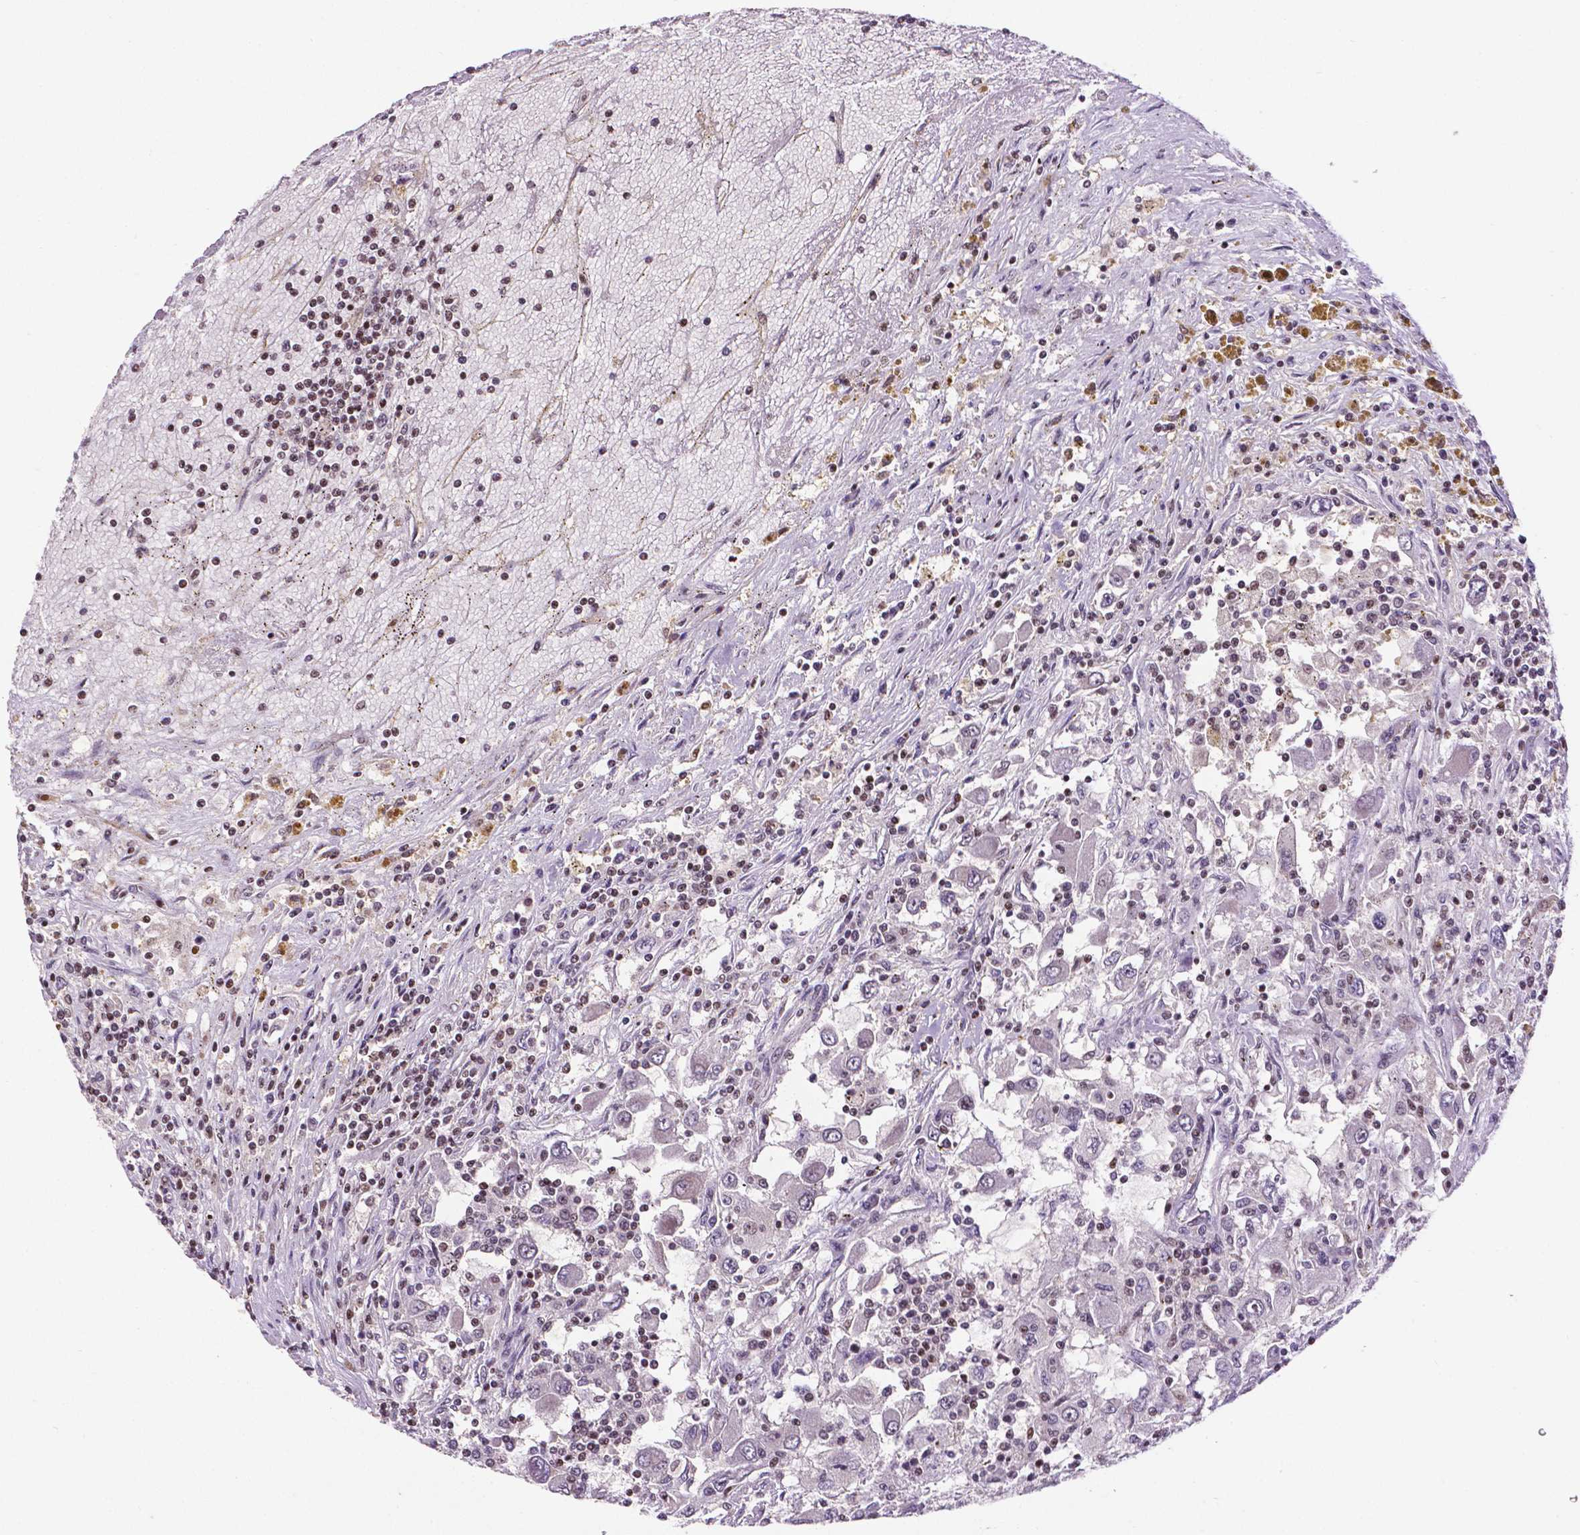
{"staining": {"intensity": "negative", "quantity": "none", "location": "none"}, "tissue": "renal cancer", "cell_type": "Tumor cells", "image_type": "cancer", "snomed": [{"axis": "morphology", "description": "Adenocarcinoma, NOS"}, {"axis": "topography", "description": "Kidney"}], "caption": "Histopathology image shows no significant protein expression in tumor cells of adenocarcinoma (renal).", "gene": "CTCF", "patient": {"sex": "female", "age": 67}}